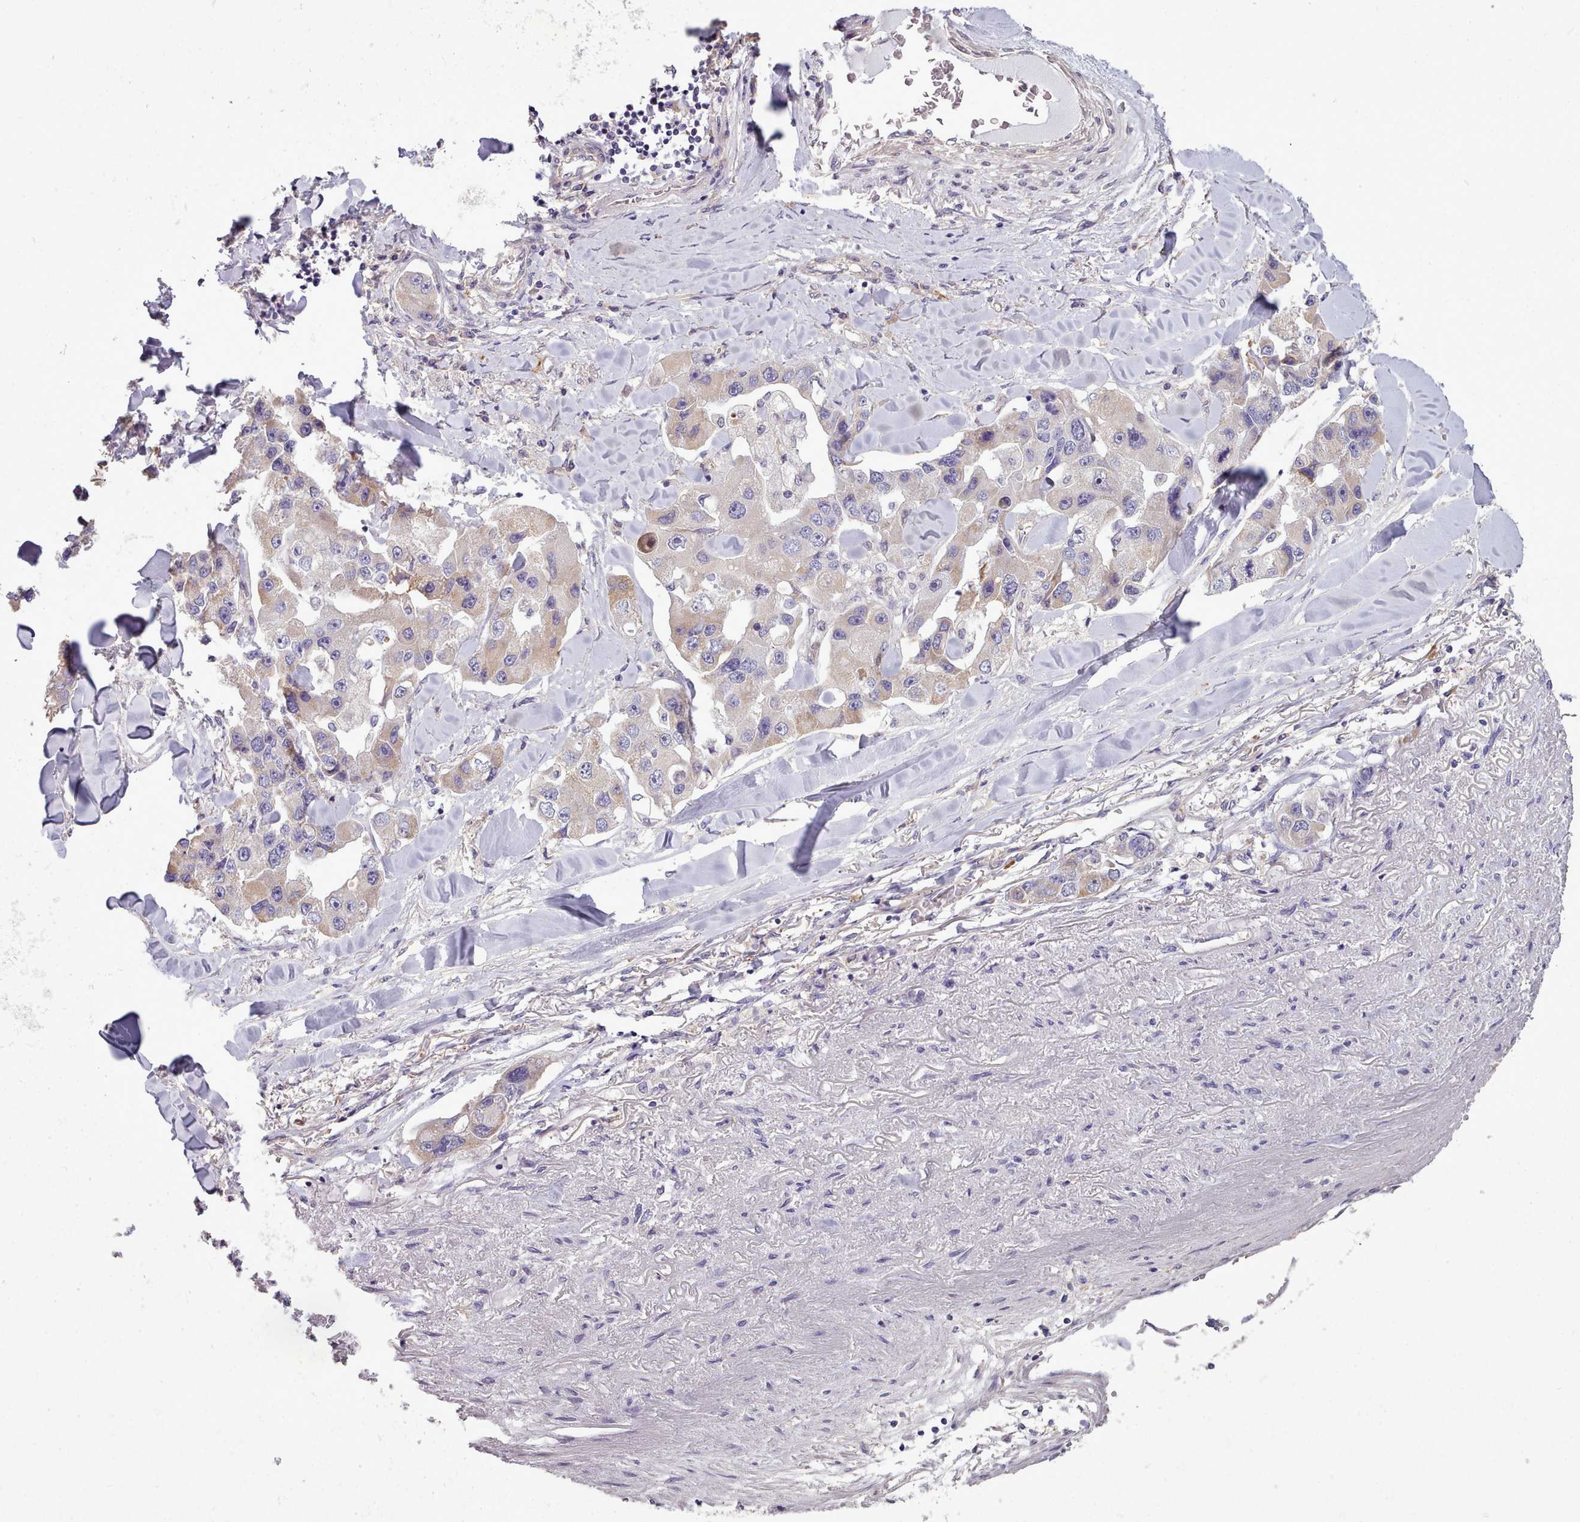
{"staining": {"intensity": "weak", "quantity": "<25%", "location": "cytoplasmic/membranous"}, "tissue": "lung cancer", "cell_type": "Tumor cells", "image_type": "cancer", "snomed": [{"axis": "morphology", "description": "Adenocarcinoma, NOS"}, {"axis": "topography", "description": "Lung"}], "caption": "IHC micrograph of neoplastic tissue: human lung cancer stained with DAB (3,3'-diaminobenzidine) shows no significant protein positivity in tumor cells.", "gene": "DPF1", "patient": {"sex": "female", "age": 54}}